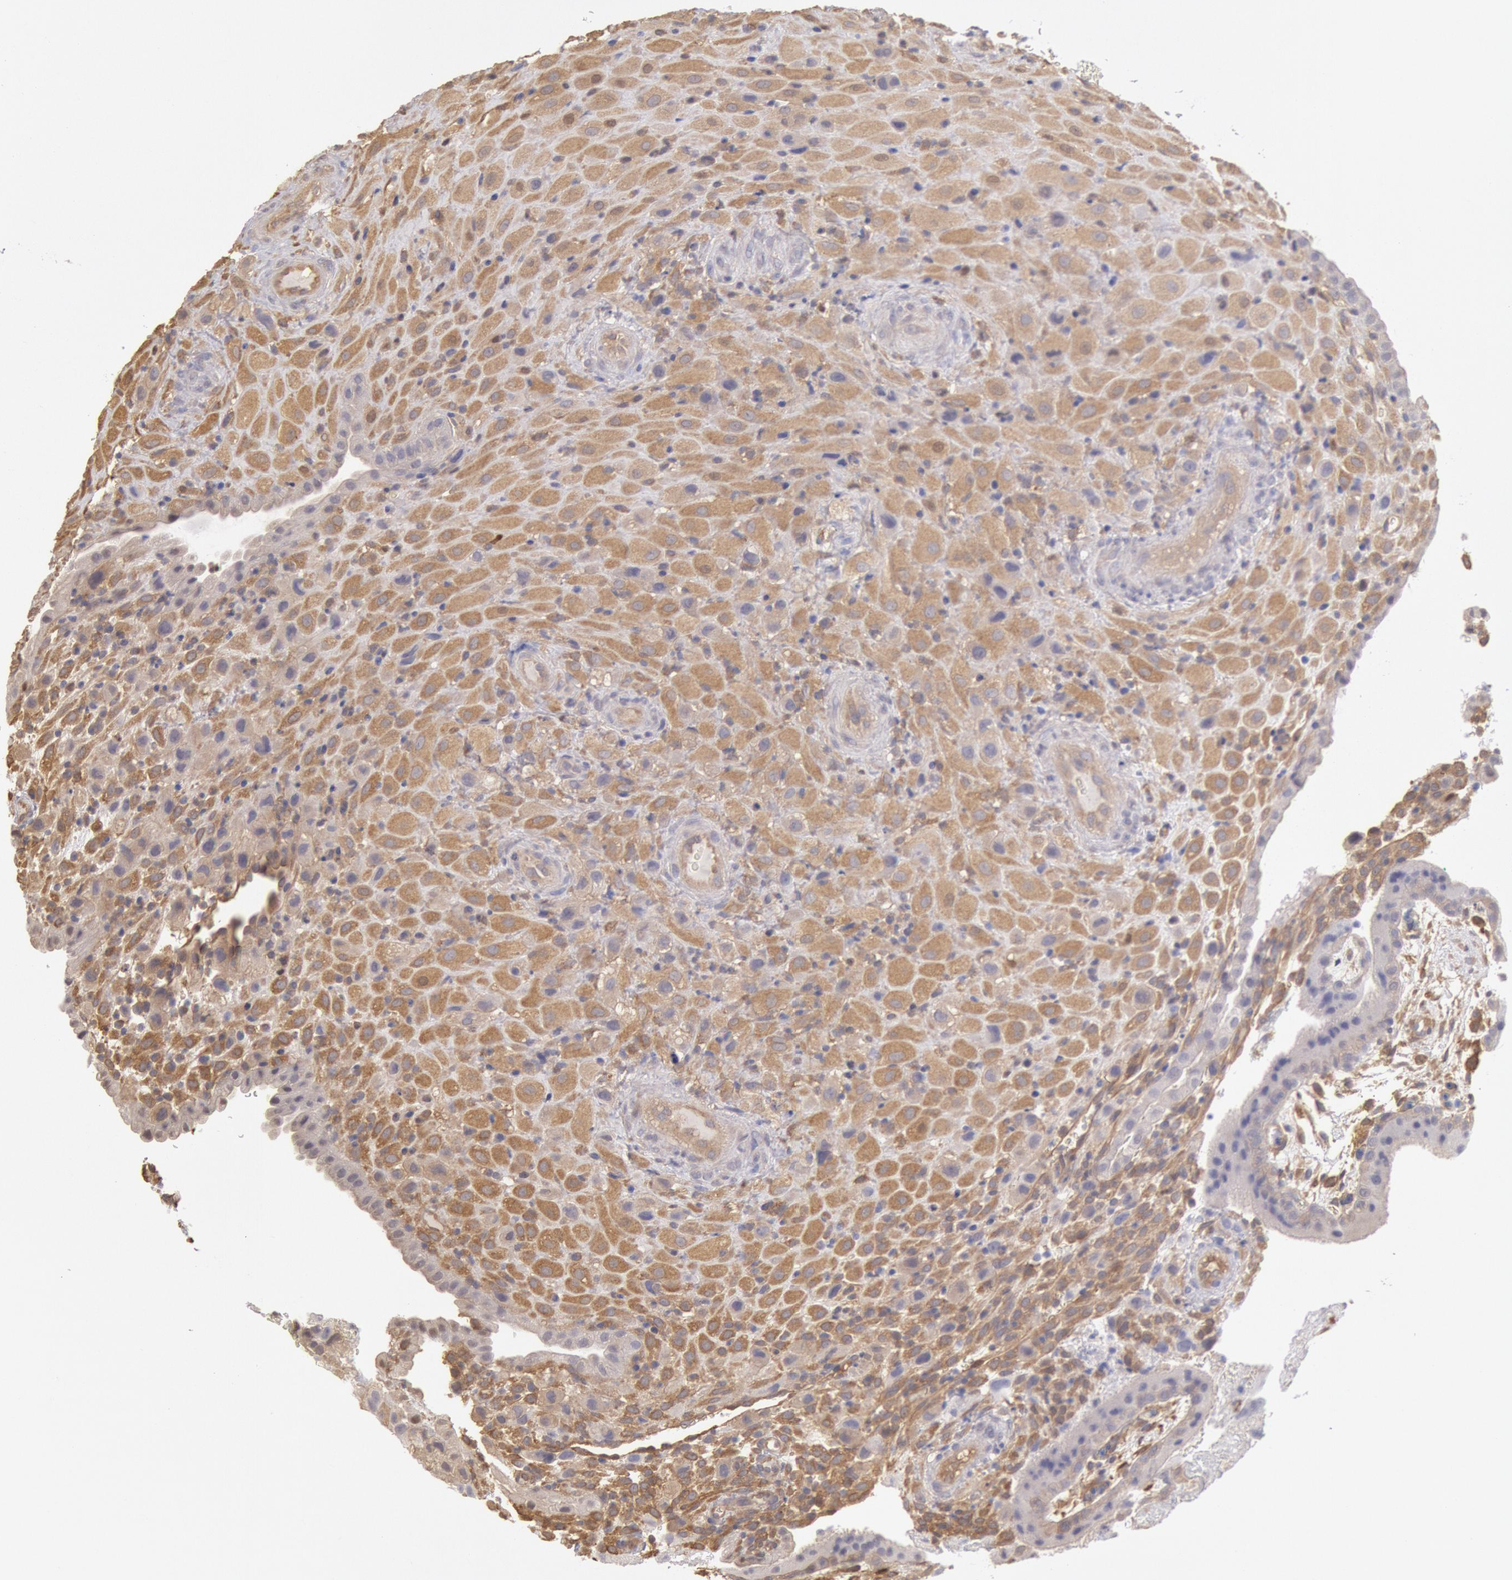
{"staining": {"intensity": "moderate", "quantity": ">75%", "location": "cytoplasmic/membranous"}, "tissue": "placenta", "cell_type": "Decidual cells", "image_type": "normal", "snomed": [{"axis": "morphology", "description": "Normal tissue, NOS"}, {"axis": "topography", "description": "Placenta"}], "caption": "This micrograph shows immunohistochemistry staining of normal human placenta, with medium moderate cytoplasmic/membranous expression in approximately >75% of decidual cells.", "gene": "CCDC50", "patient": {"sex": "female", "age": 19}}